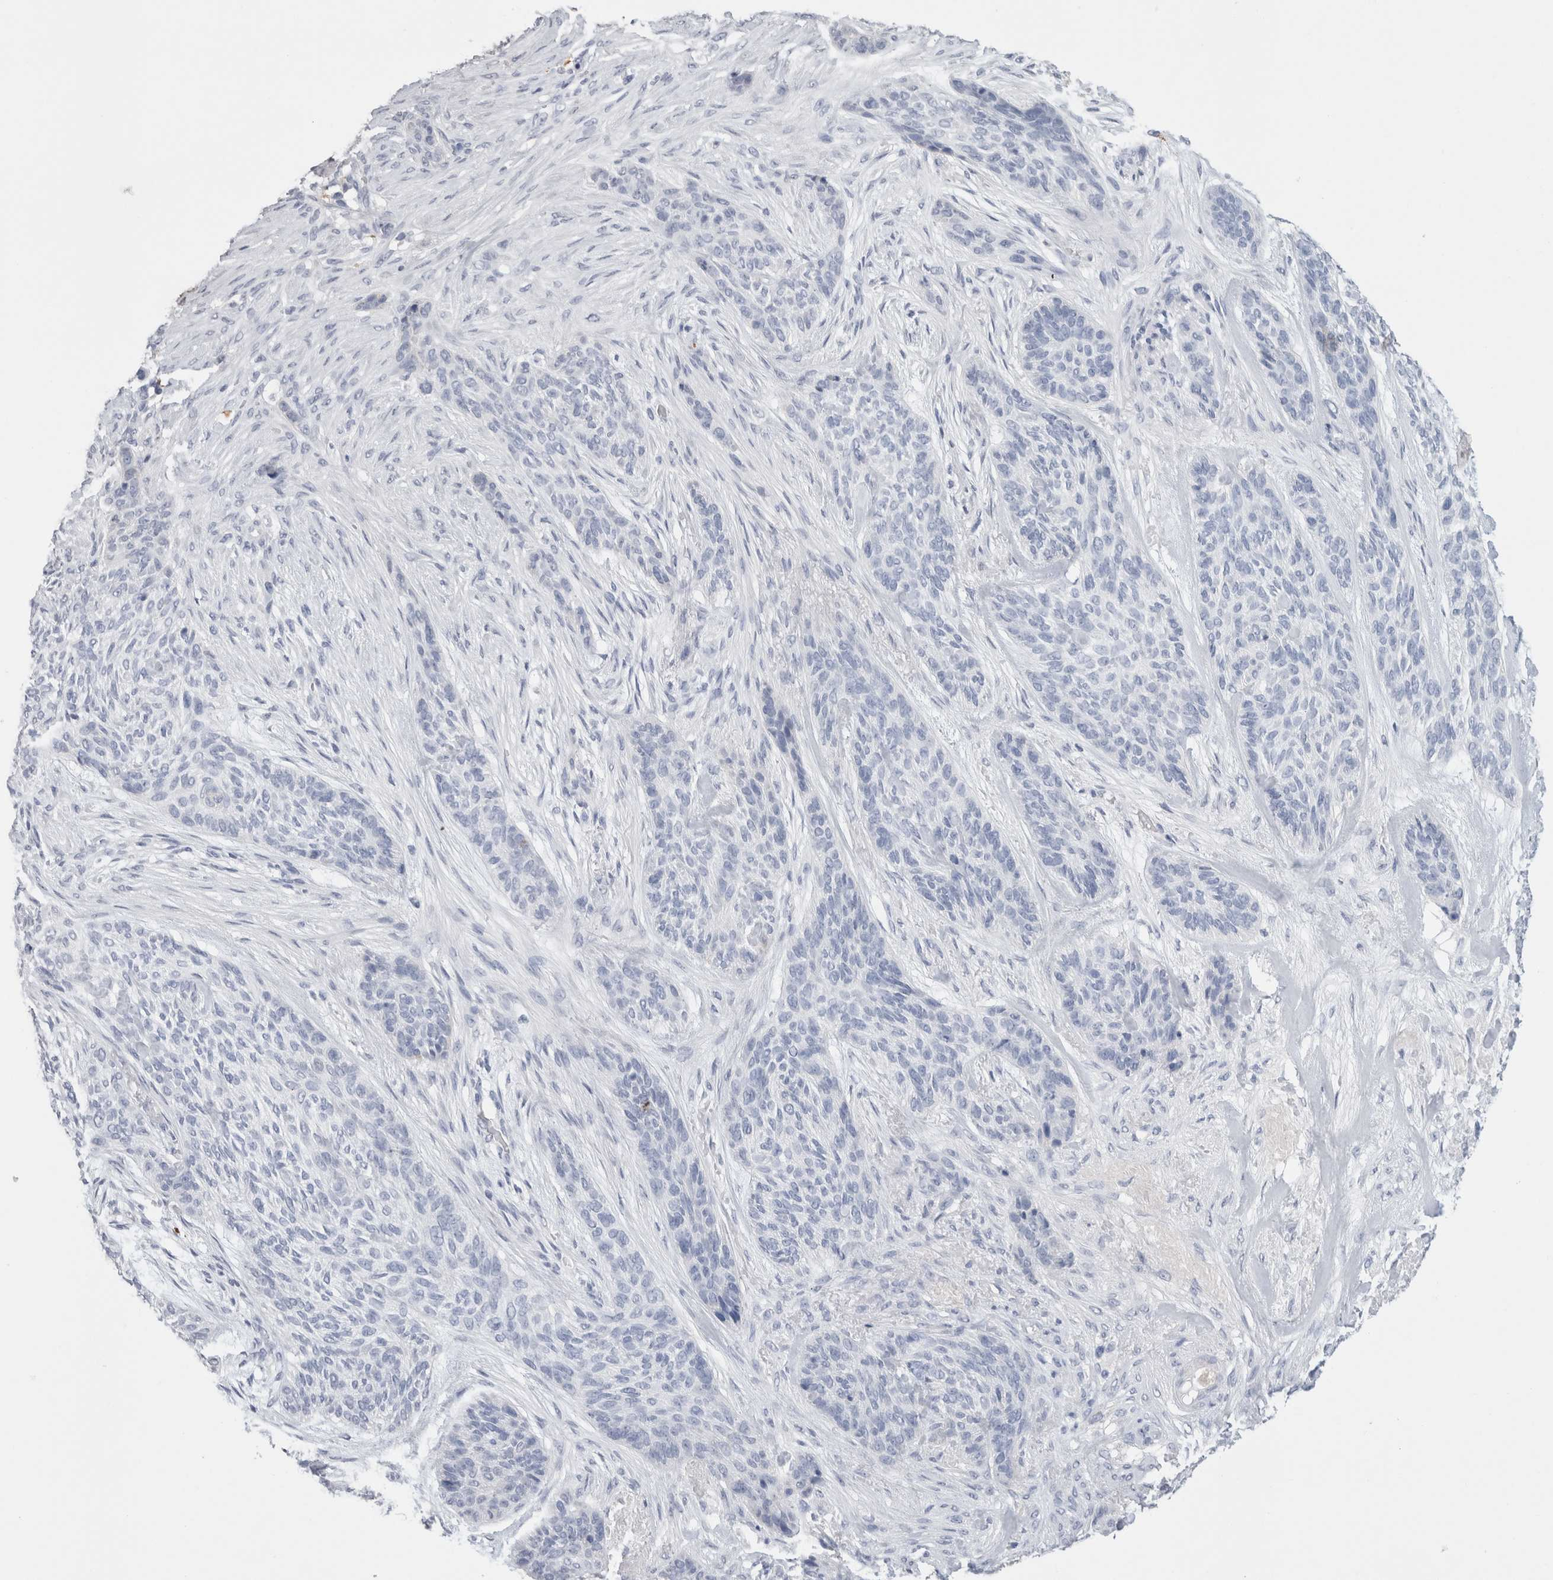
{"staining": {"intensity": "negative", "quantity": "none", "location": "none"}, "tissue": "skin cancer", "cell_type": "Tumor cells", "image_type": "cancer", "snomed": [{"axis": "morphology", "description": "Basal cell carcinoma"}, {"axis": "topography", "description": "Skin"}], "caption": "DAB (3,3'-diaminobenzidine) immunohistochemical staining of skin basal cell carcinoma exhibits no significant positivity in tumor cells.", "gene": "LAMP3", "patient": {"sex": "male", "age": 55}}